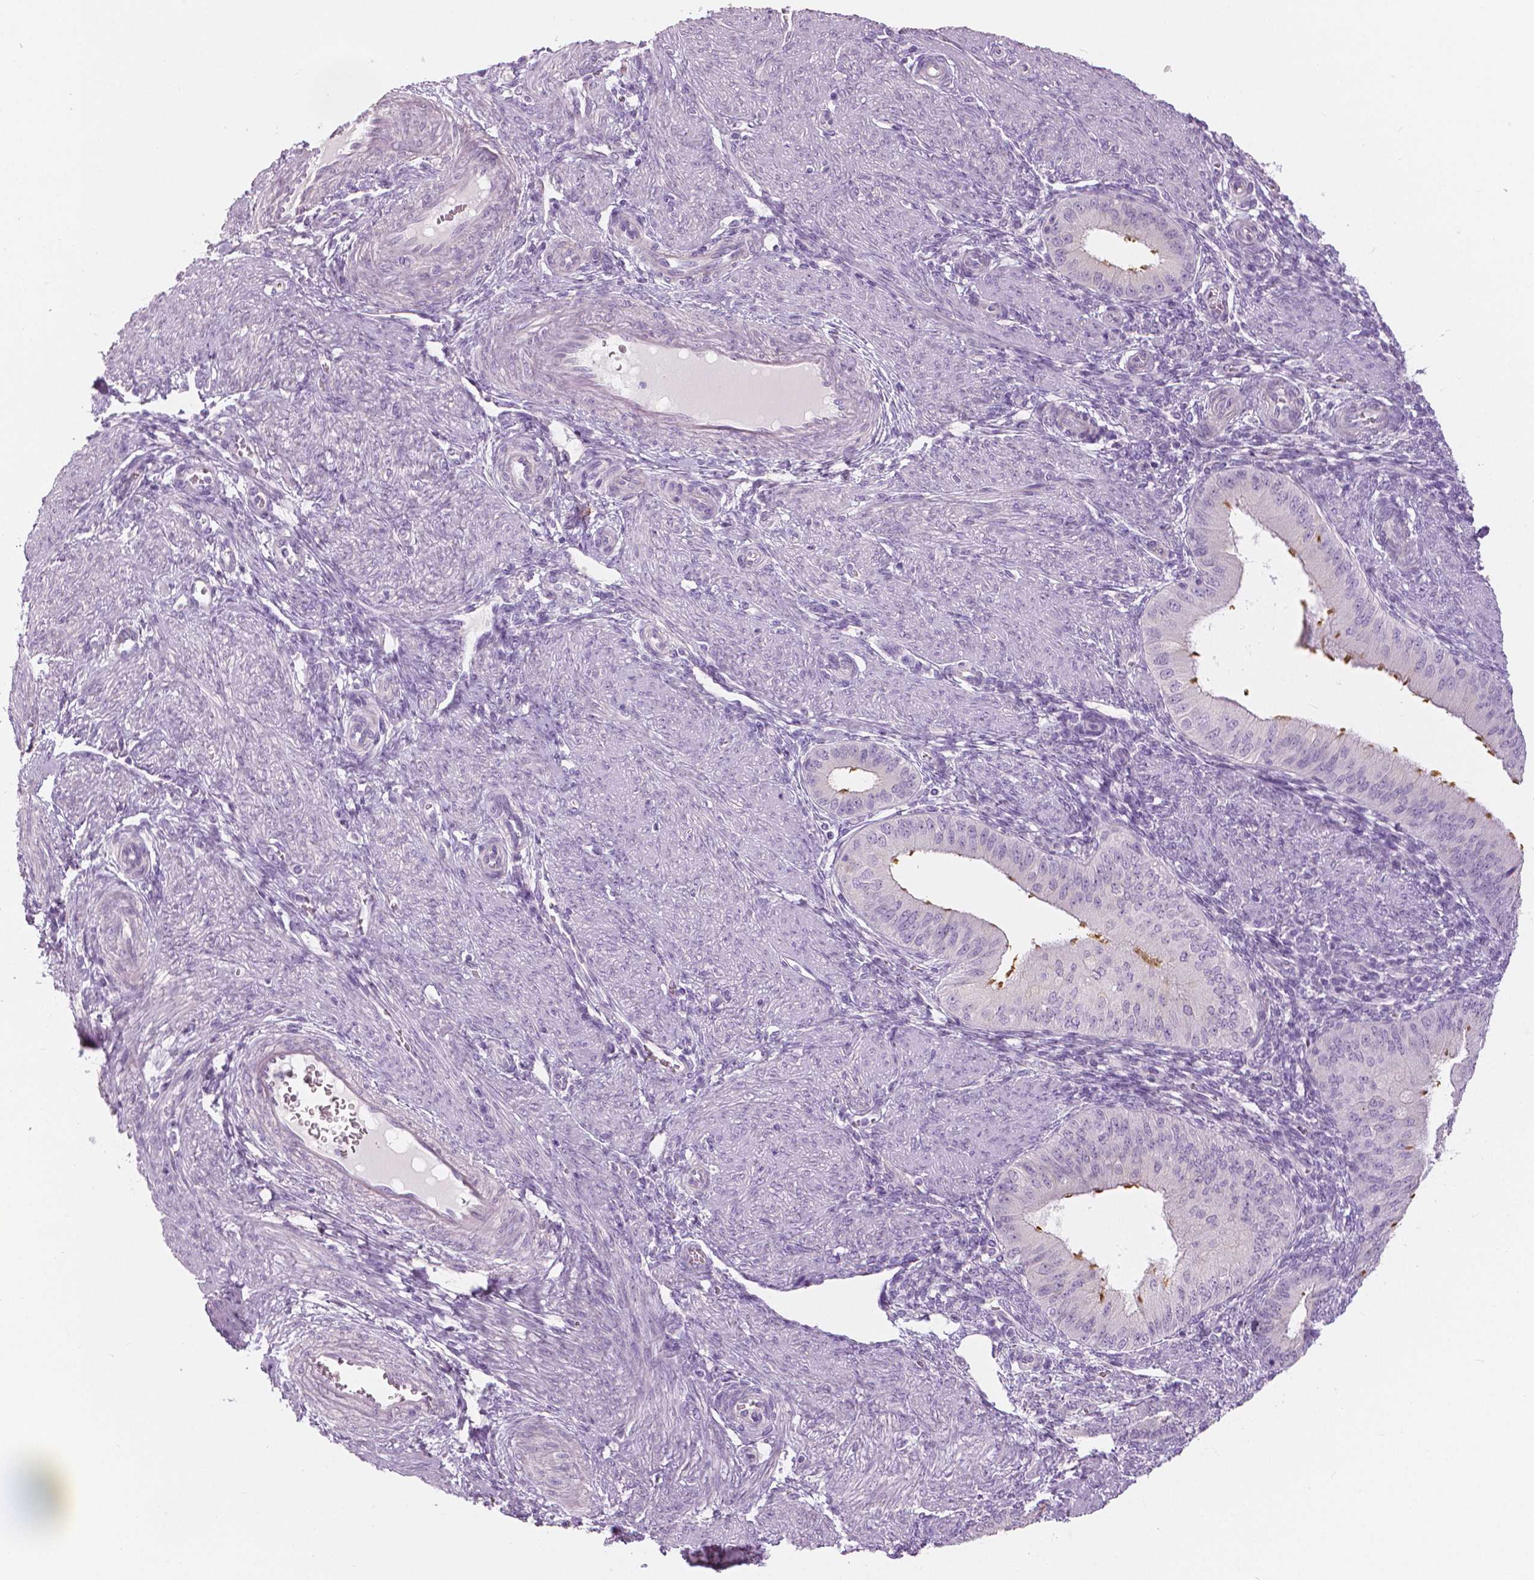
{"staining": {"intensity": "negative", "quantity": "none", "location": "none"}, "tissue": "endometrium", "cell_type": "Cells in endometrial stroma", "image_type": "normal", "snomed": [{"axis": "morphology", "description": "Normal tissue, NOS"}, {"axis": "topography", "description": "Endometrium"}], "caption": "IHC histopathology image of unremarkable endometrium: human endometrium stained with DAB shows no significant protein expression in cells in endometrial stroma.", "gene": "SLC24A1", "patient": {"sex": "female", "age": 39}}